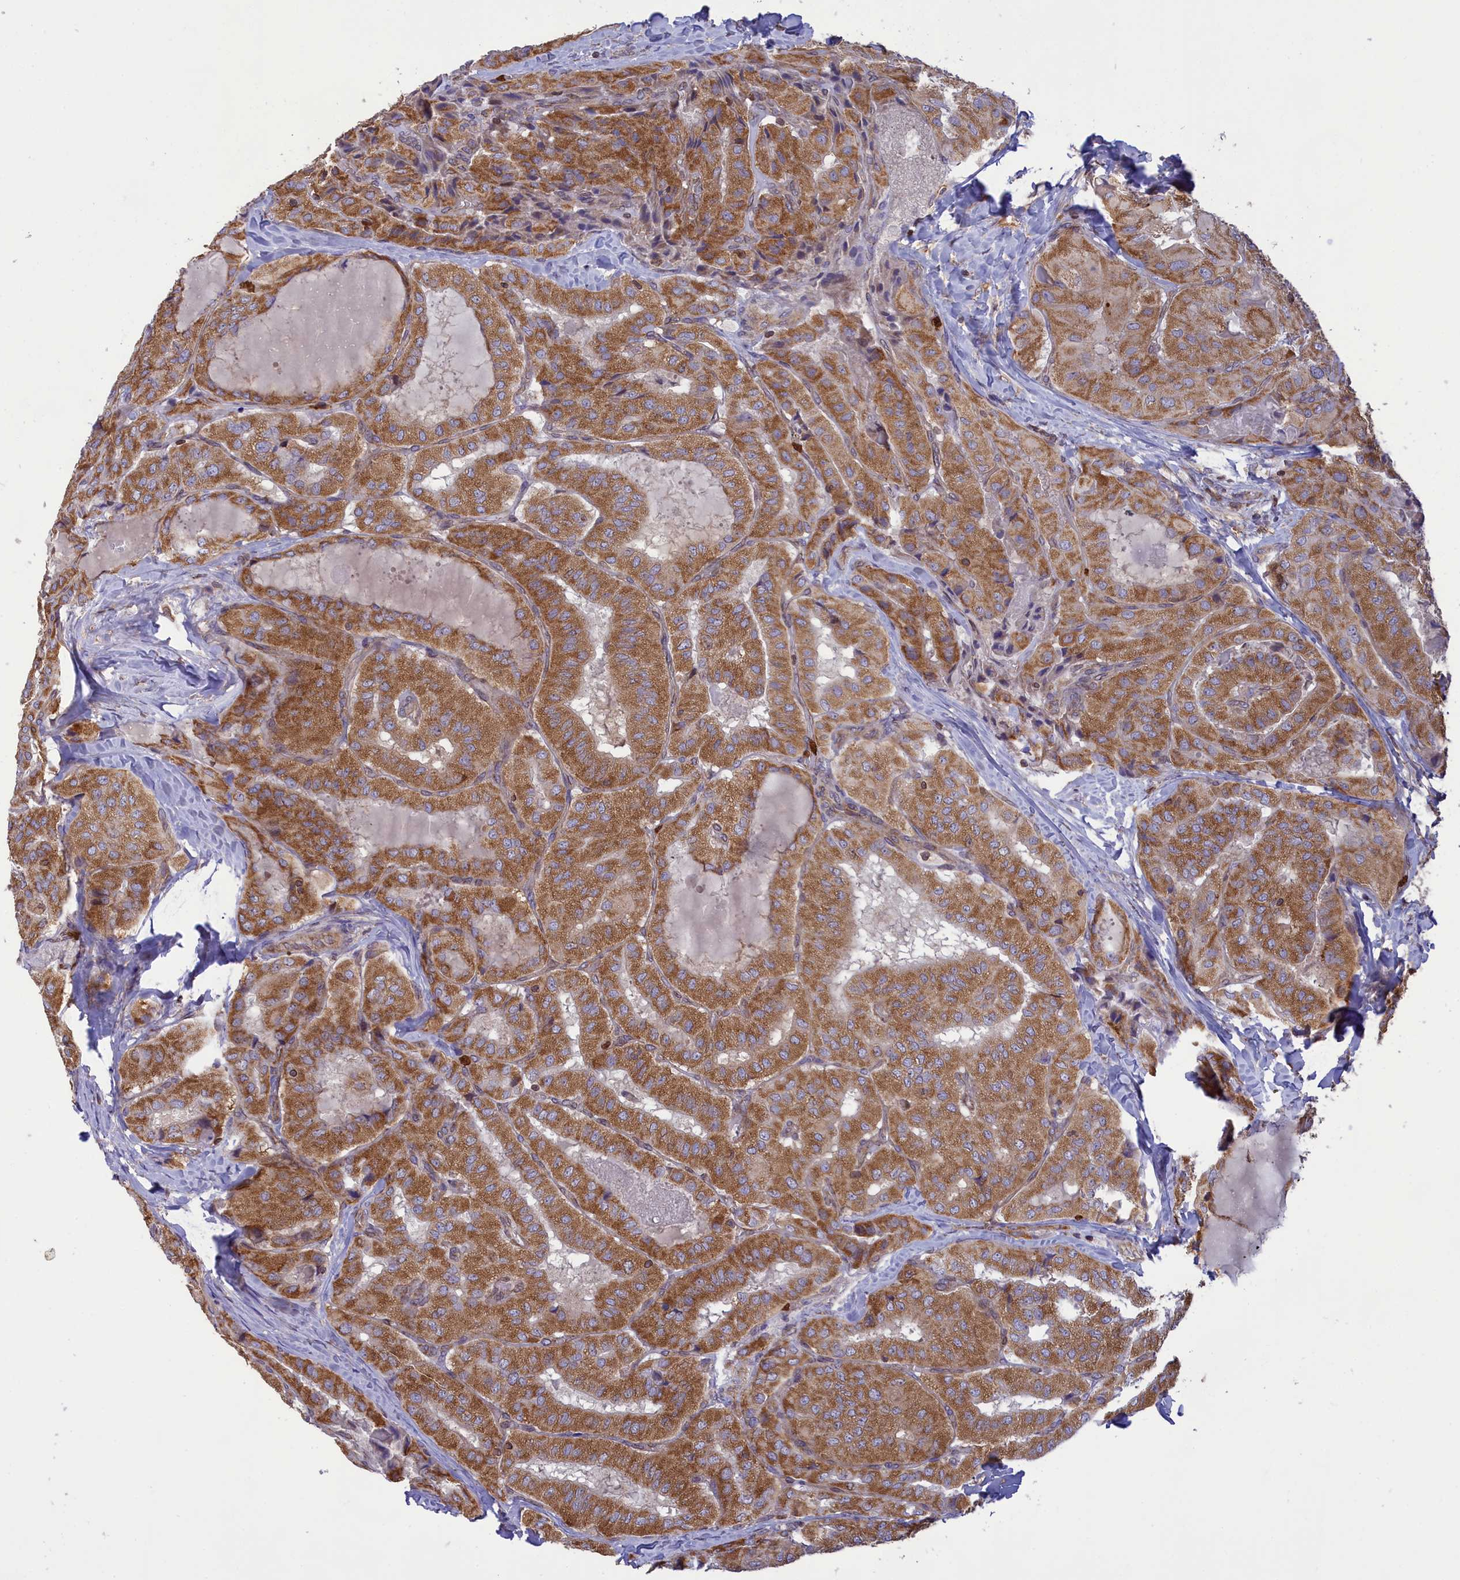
{"staining": {"intensity": "moderate", "quantity": ">75%", "location": "cytoplasmic/membranous"}, "tissue": "thyroid cancer", "cell_type": "Tumor cells", "image_type": "cancer", "snomed": [{"axis": "morphology", "description": "Normal tissue, NOS"}, {"axis": "morphology", "description": "Papillary adenocarcinoma, NOS"}, {"axis": "topography", "description": "Thyroid gland"}], "caption": "An image showing moderate cytoplasmic/membranous staining in approximately >75% of tumor cells in thyroid papillary adenocarcinoma, as visualized by brown immunohistochemical staining.", "gene": "PKHD1L1", "patient": {"sex": "female", "age": 59}}